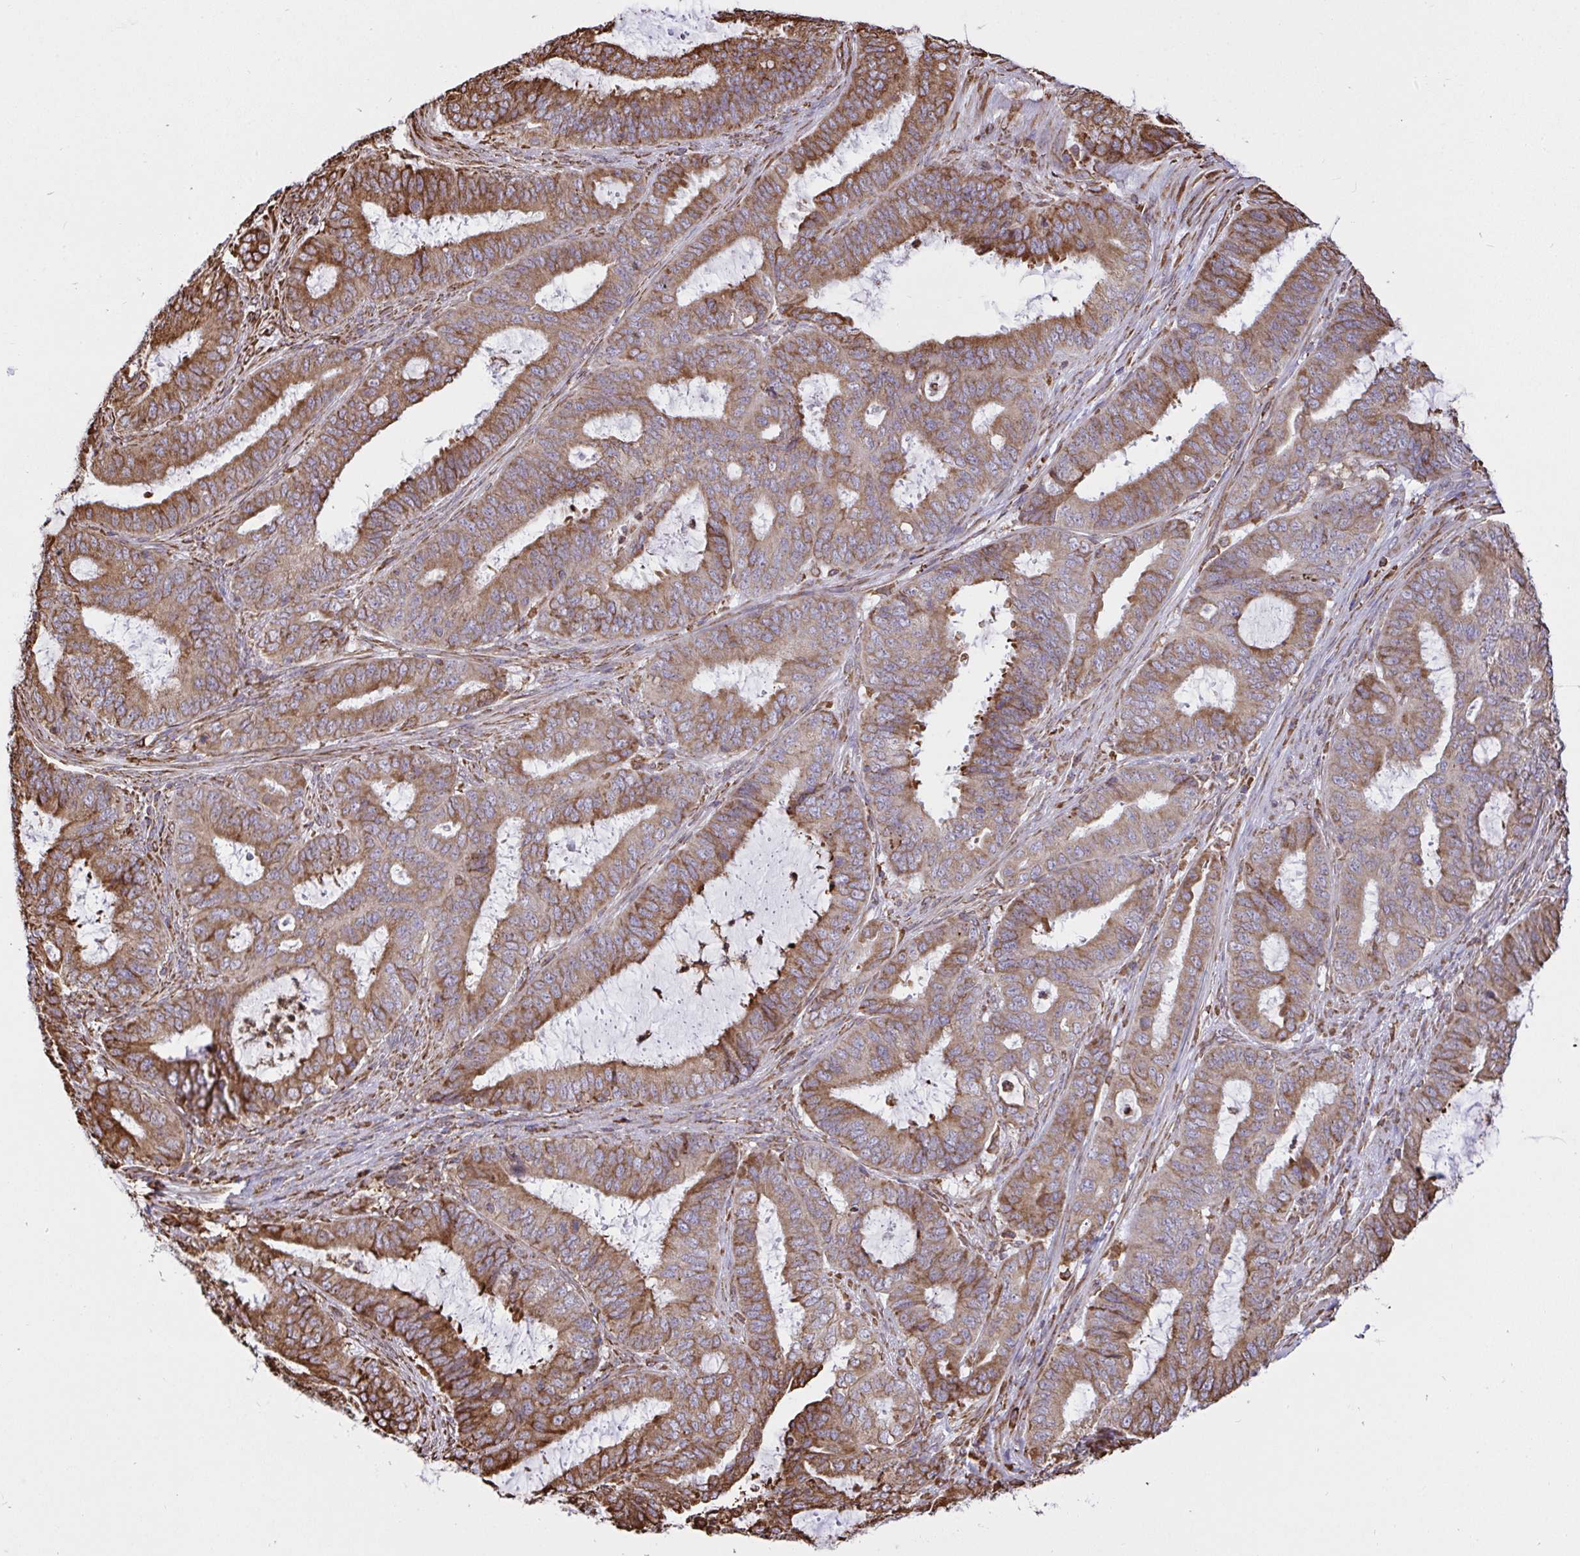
{"staining": {"intensity": "moderate", "quantity": ">75%", "location": "cytoplasmic/membranous"}, "tissue": "endometrial cancer", "cell_type": "Tumor cells", "image_type": "cancer", "snomed": [{"axis": "morphology", "description": "Adenocarcinoma, NOS"}, {"axis": "topography", "description": "Endometrium"}], "caption": "Immunohistochemistry (IHC) micrograph of neoplastic tissue: endometrial cancer (adenocarcinoma) stained using immunohistochemistry shows medium levels of moderate protein expression localized specifically in the cytoplasmic/membranous of tumor cells, appearing as a cytoplasmic/membranous brown color.", "gene": "CLGN", "patient": {"sex": "female", "age": 51}}